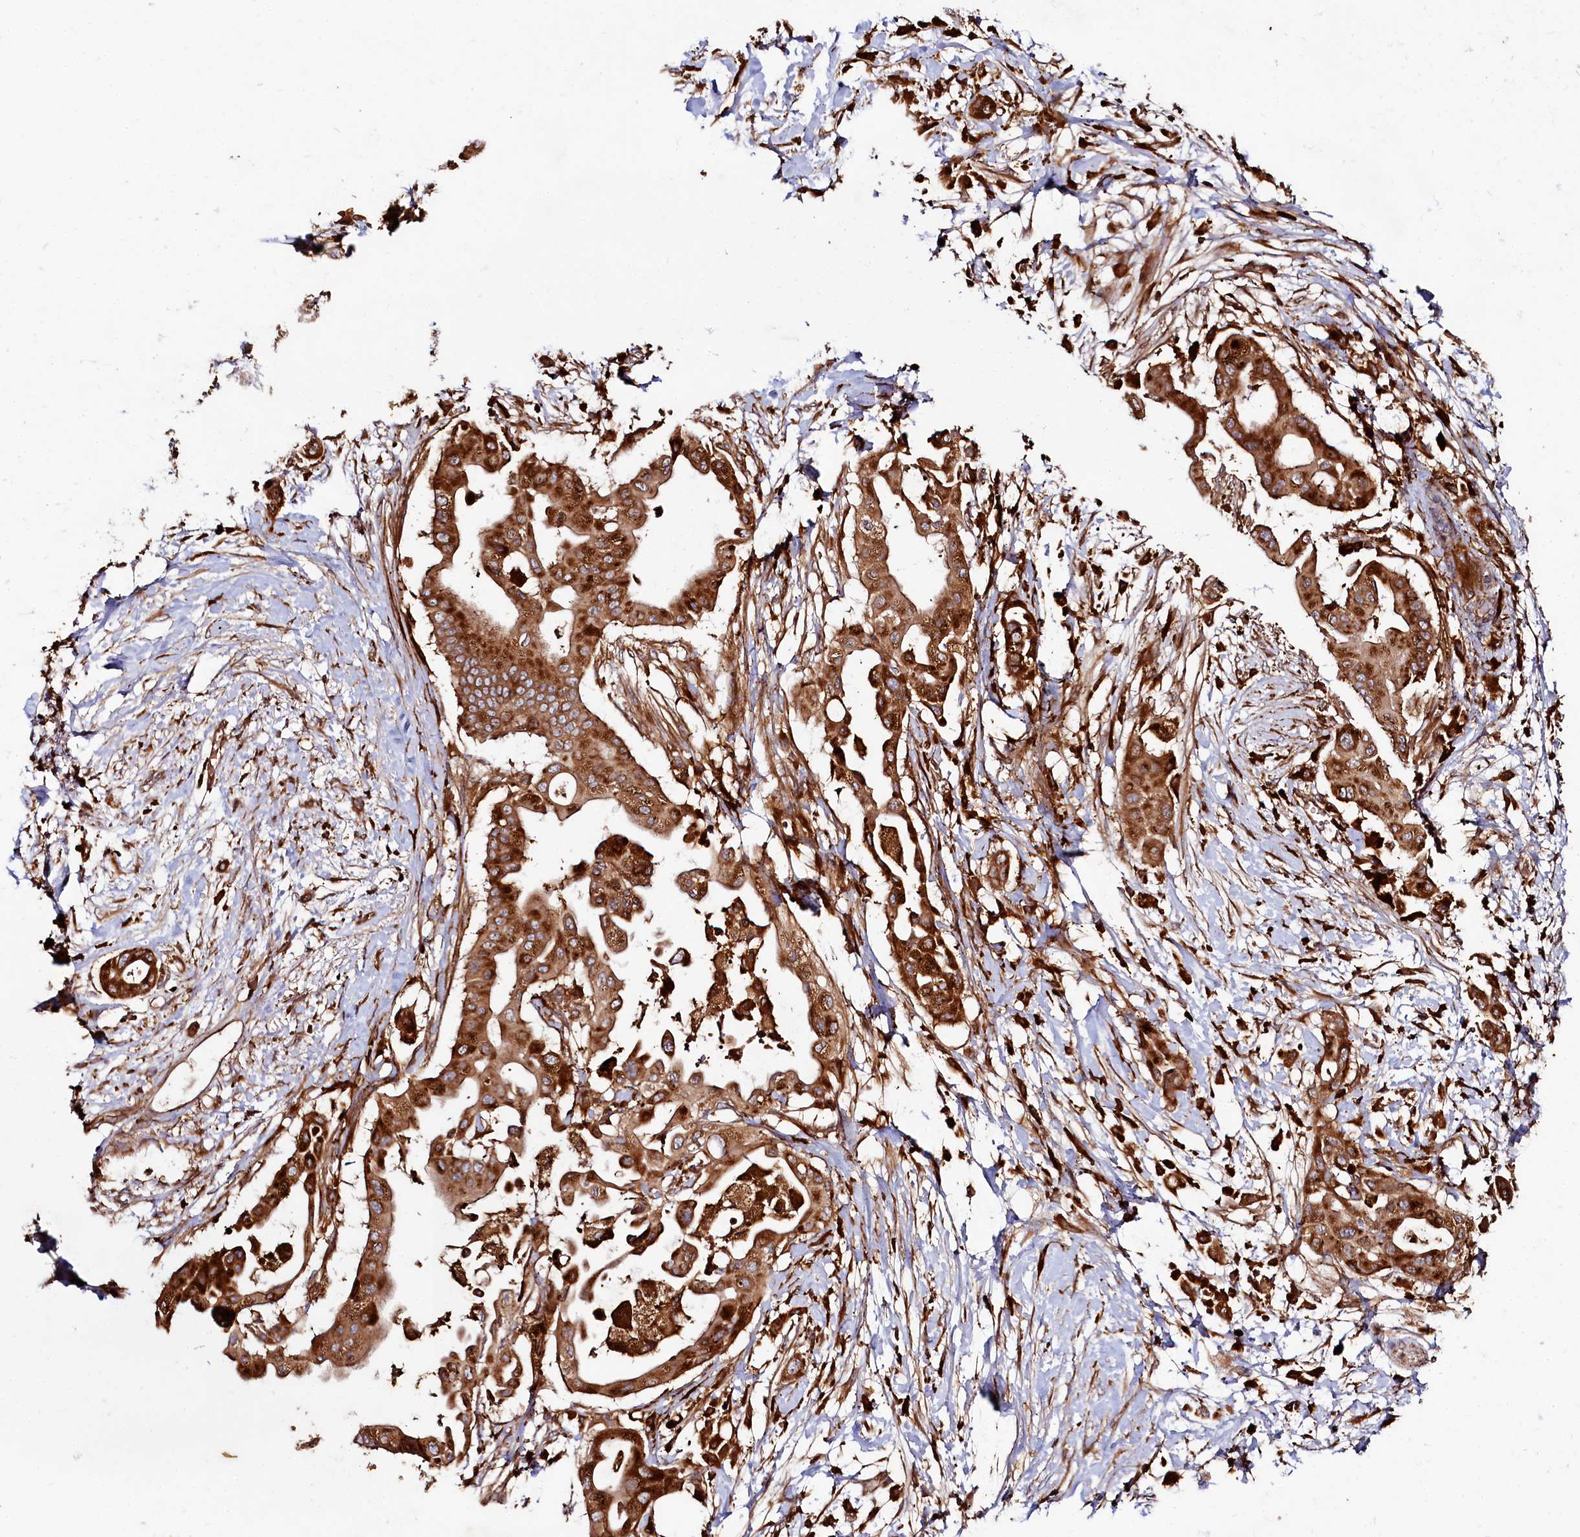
{"staining": {"intensity": "strong", "quantity": ">75%", "location": "cytoplasmic/membranous"}, "tissue": "pancreatic cancer", "cell_type": "Tumor cells", "image_type": "cancer", "snomed": [{"axis": "morphology", "description": "Adenocarcinoma, NOS"}, {"axis": "topography", "description": "Pancreas"}], "caption": "Adenocarcinoma (pancreatic) was stained to show a protein in brown. There is high levels of strong cytoplasmic/membranous staining in about >75% of tumor cells.", "gene": "WDR73", "patient": {"sex": "male", "age": 68}}